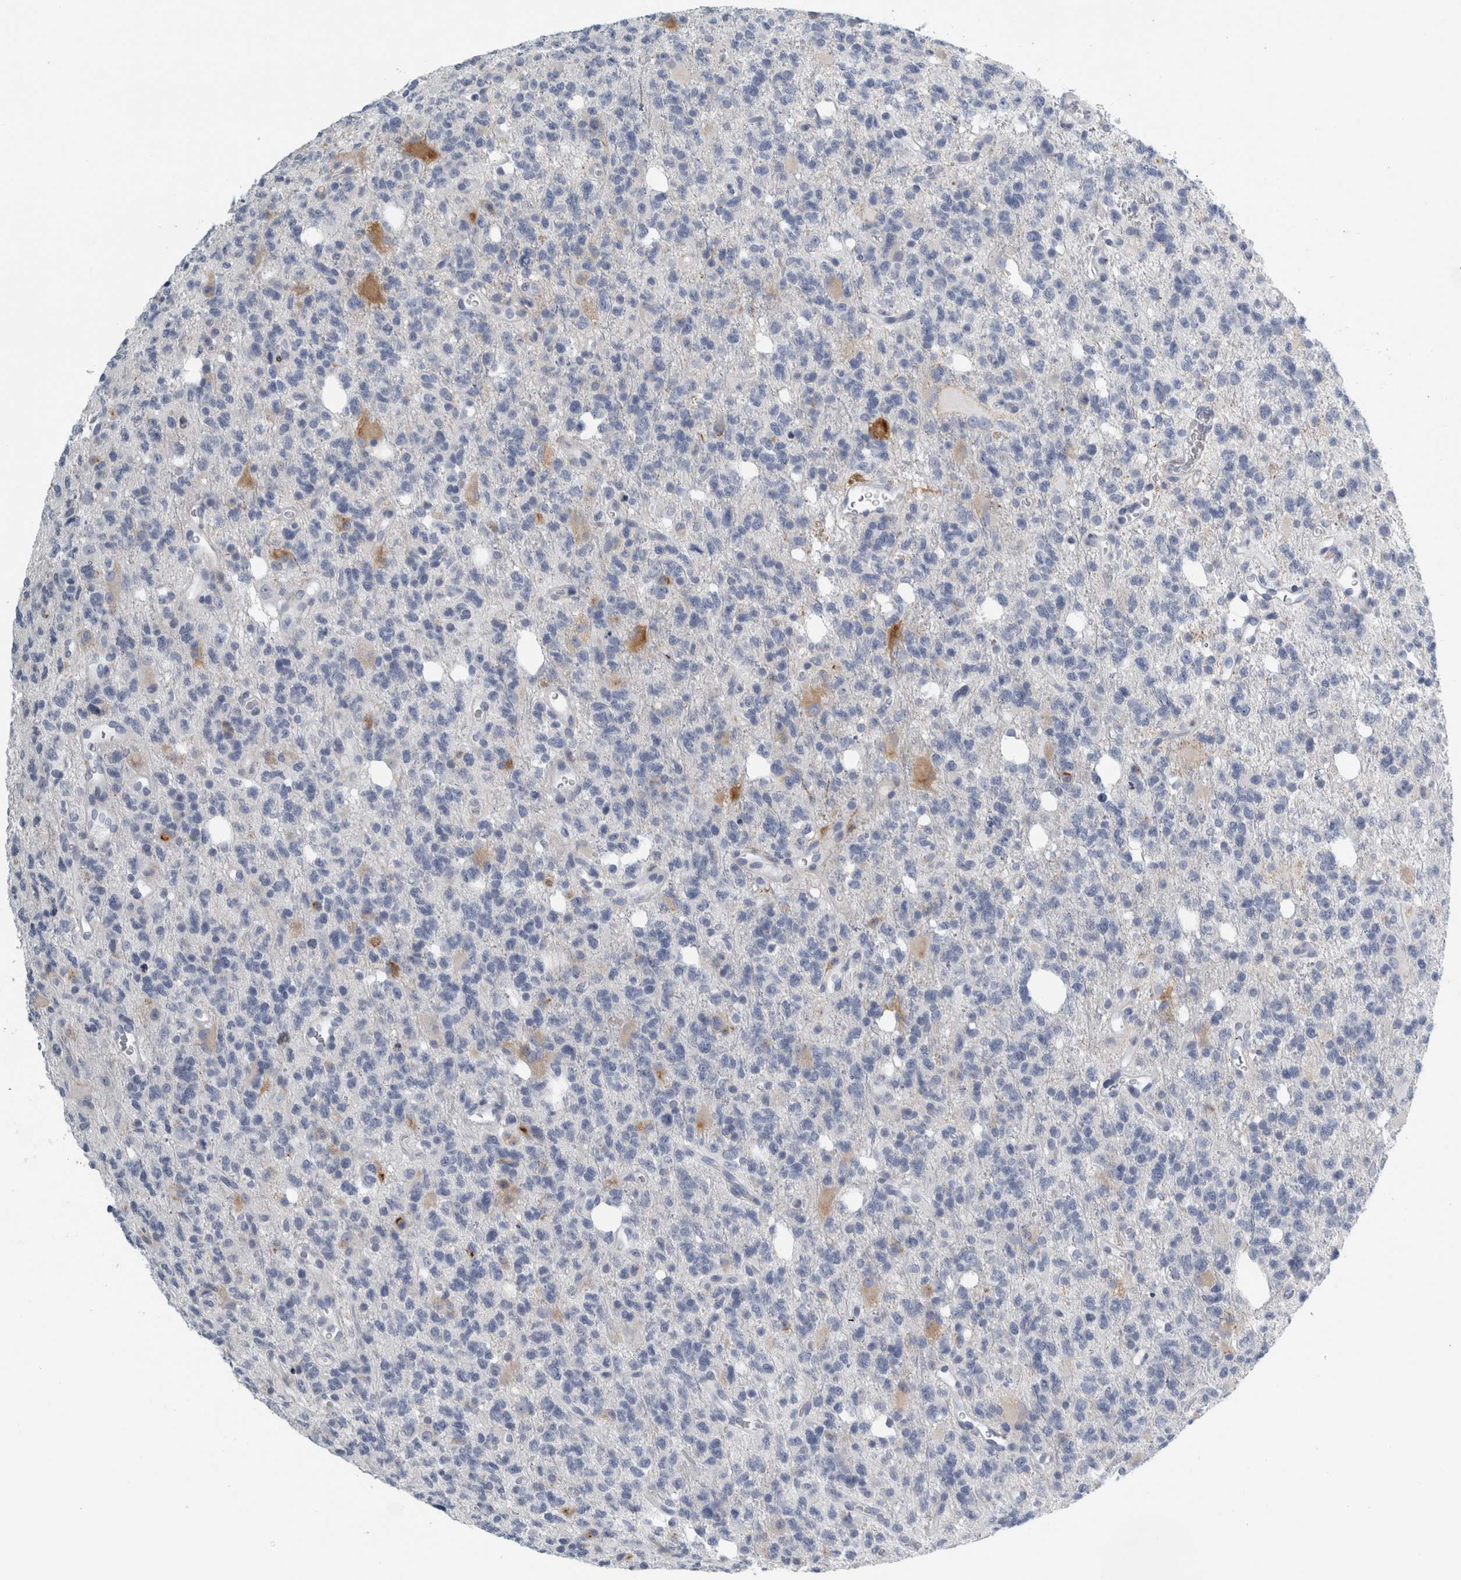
{"staining": {"intensity": "negative", "quantity": "none", "location": "none"}, "tissue": "glioma", "cell_type": "Tumor cells", "image_type": "cancer", "snomed": [{"axis": "morphology", "description": "Glioma, malignant, High grade"}, {"axis": "topography", "description": "Brain"}], "caption": "IHC image of neoplastic tissue: malignant glioma (high-grade) stained with DAB (3,3'-diaminobenzidine) demonstrates no significant protein expression in tumor cells.", "gene": "B3GNT3", "patient": {"sex": "female", "age": 62}}